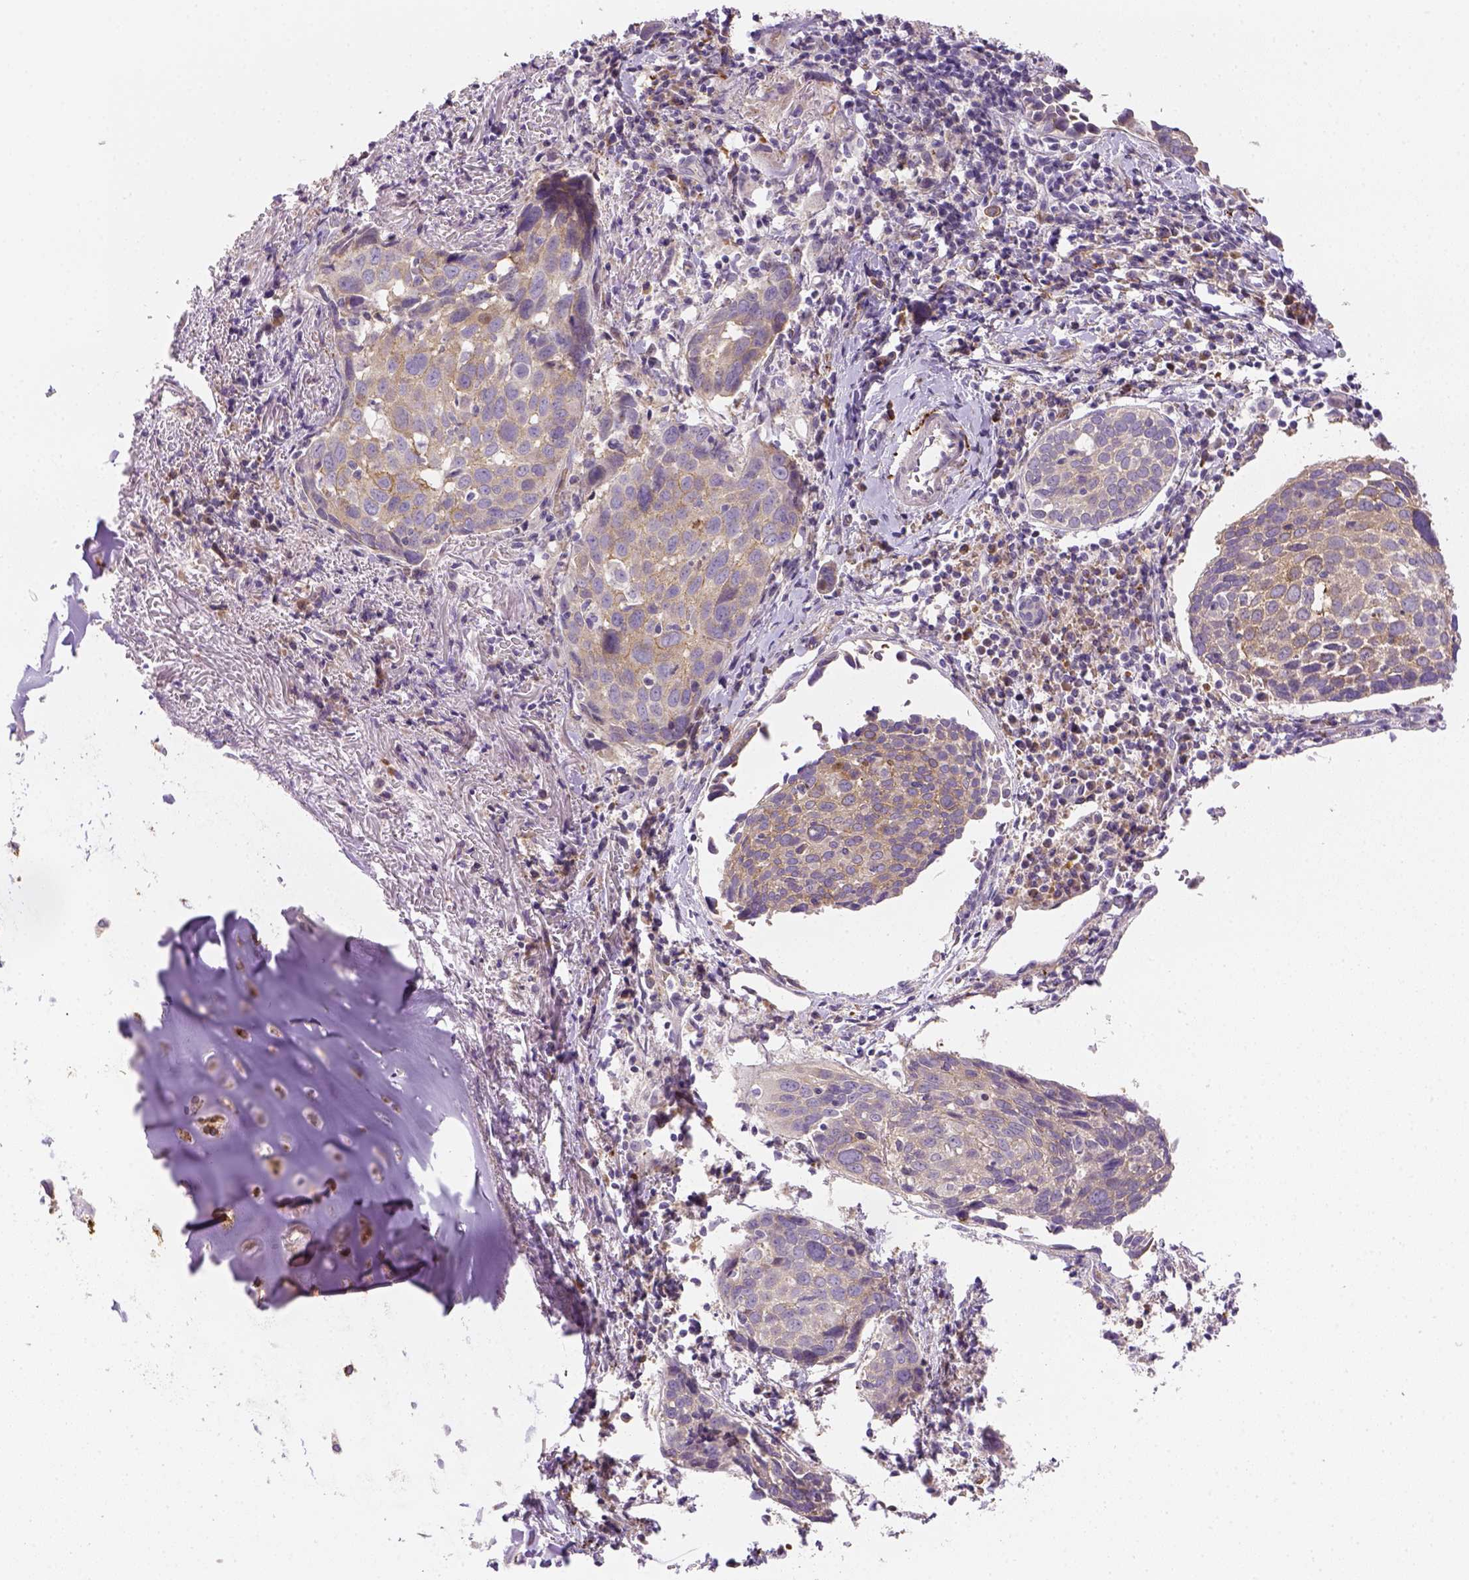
{"staining": {"intensity": "weak", "quantity": ">75%", "location": "cytoplasmic/membranous"}, "tissue": "lung cancer", "cell_type": "Tumor cells", "image_type": "cancer", "snomed": [{"axis": "morphology", "description": "Squamous cell carcinoma, NOS"}, {"axis": "topography", "description": "Lung"}], "caption": "Human lung cancer (squamous cell carcinoma) stained with a brown dye demonstrates weak cytoplasmic/membranous positive positivity in approximately >75% of tumor cells.", "gene": "CACNB1", "patient": {"sex": "male", "age": 57}}